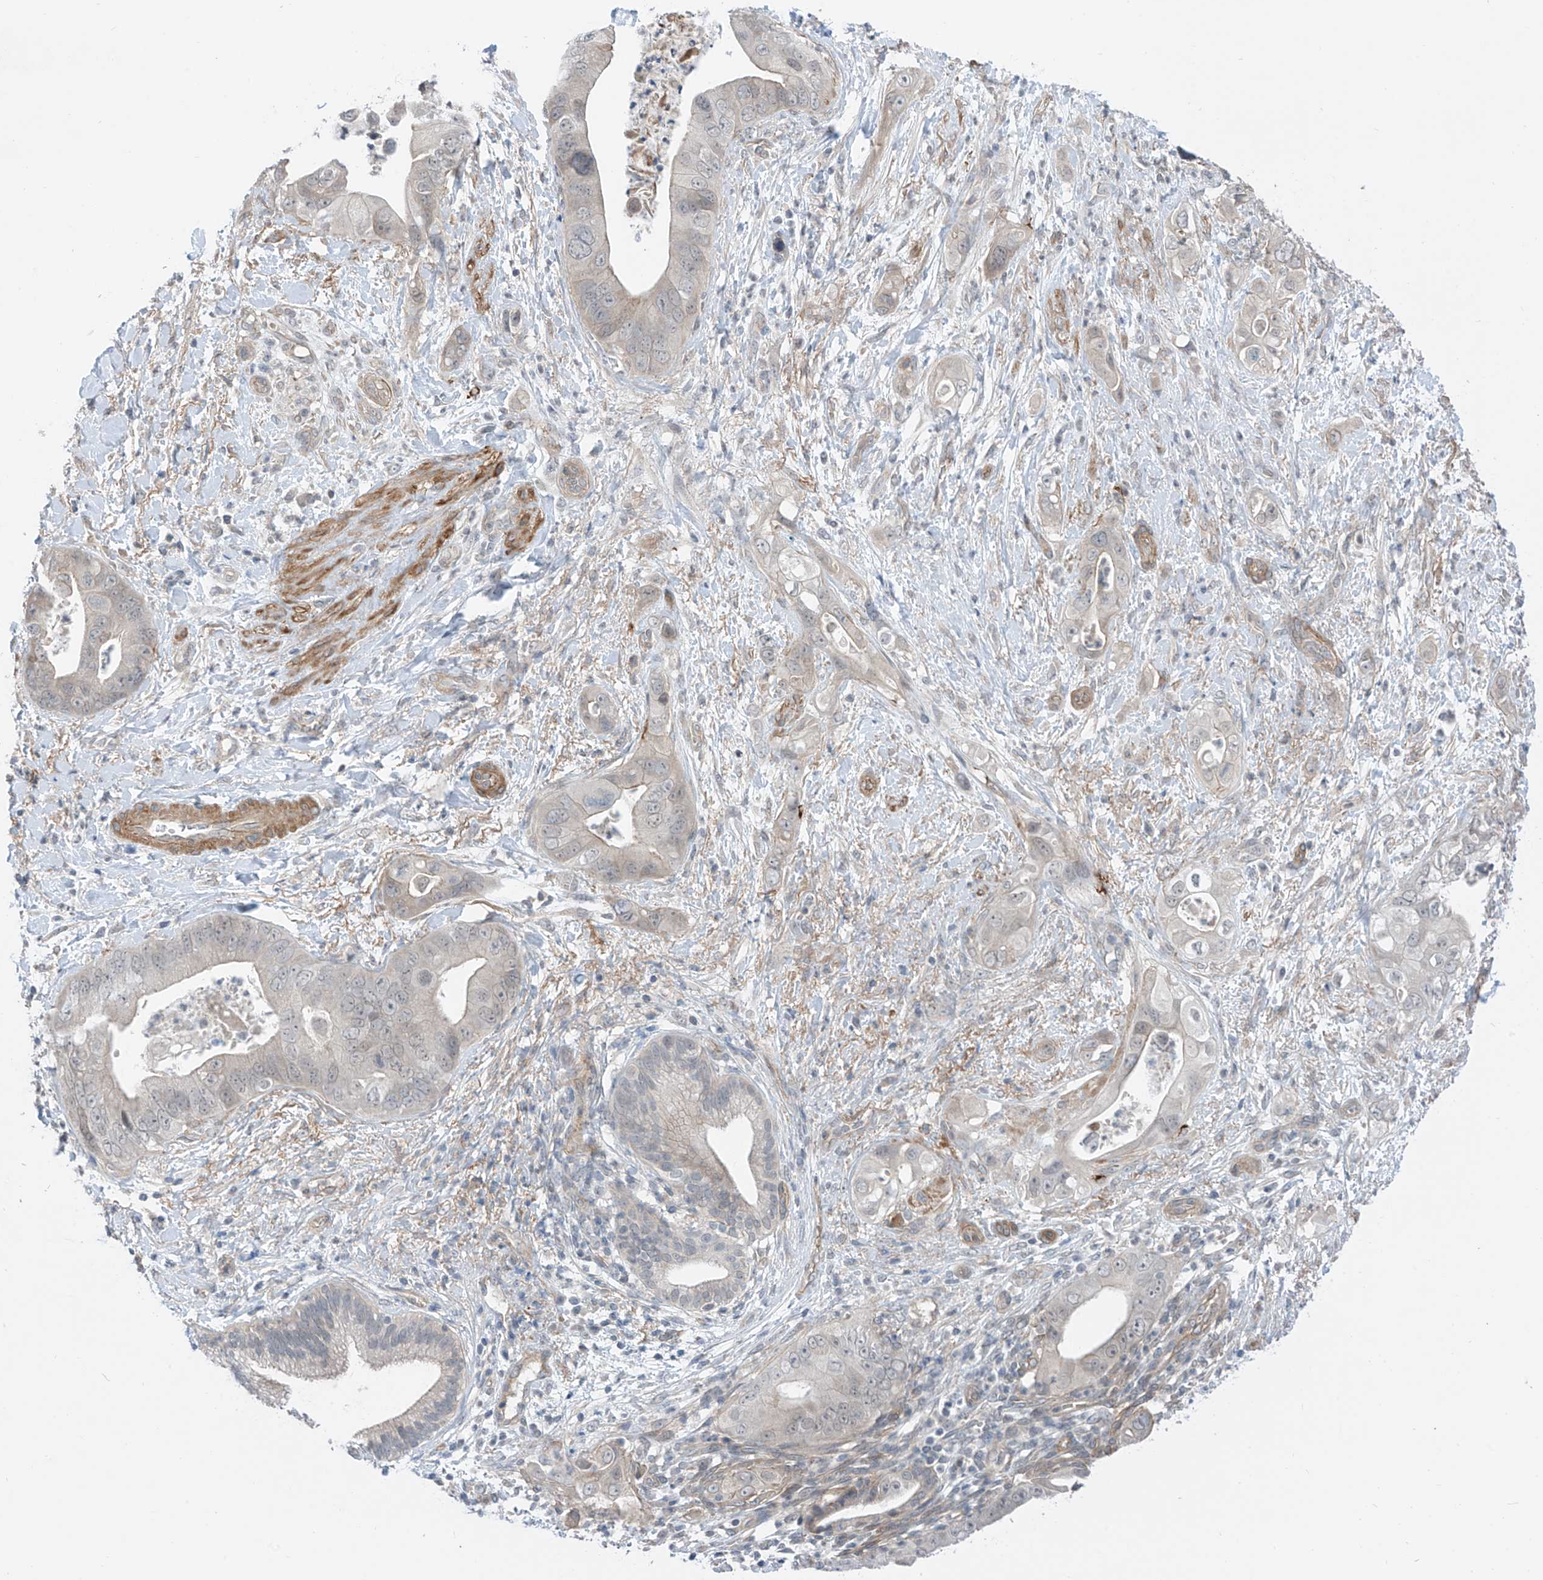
{"staining": {"intensity": "weak", "quantity": "<25%", "location": "cytoplasmic/membranous"}, "tissue": "pancreatic cancer", "cell_type": "Tumor cells", "image_type": "cancer", "snomed": [{"axis": "morphology", "description": "Adenocarcinoma, NOS"}, {"axis": "topography", "description": "Pancreas"}], "caption": "High power microscopy image of an IHC histopathology image of pancreatic adenocarcinoma, revealing no significant staining in tumor cells.", "gene": "ABLIM2", "patient": {"sex": "female", "age": 78}}